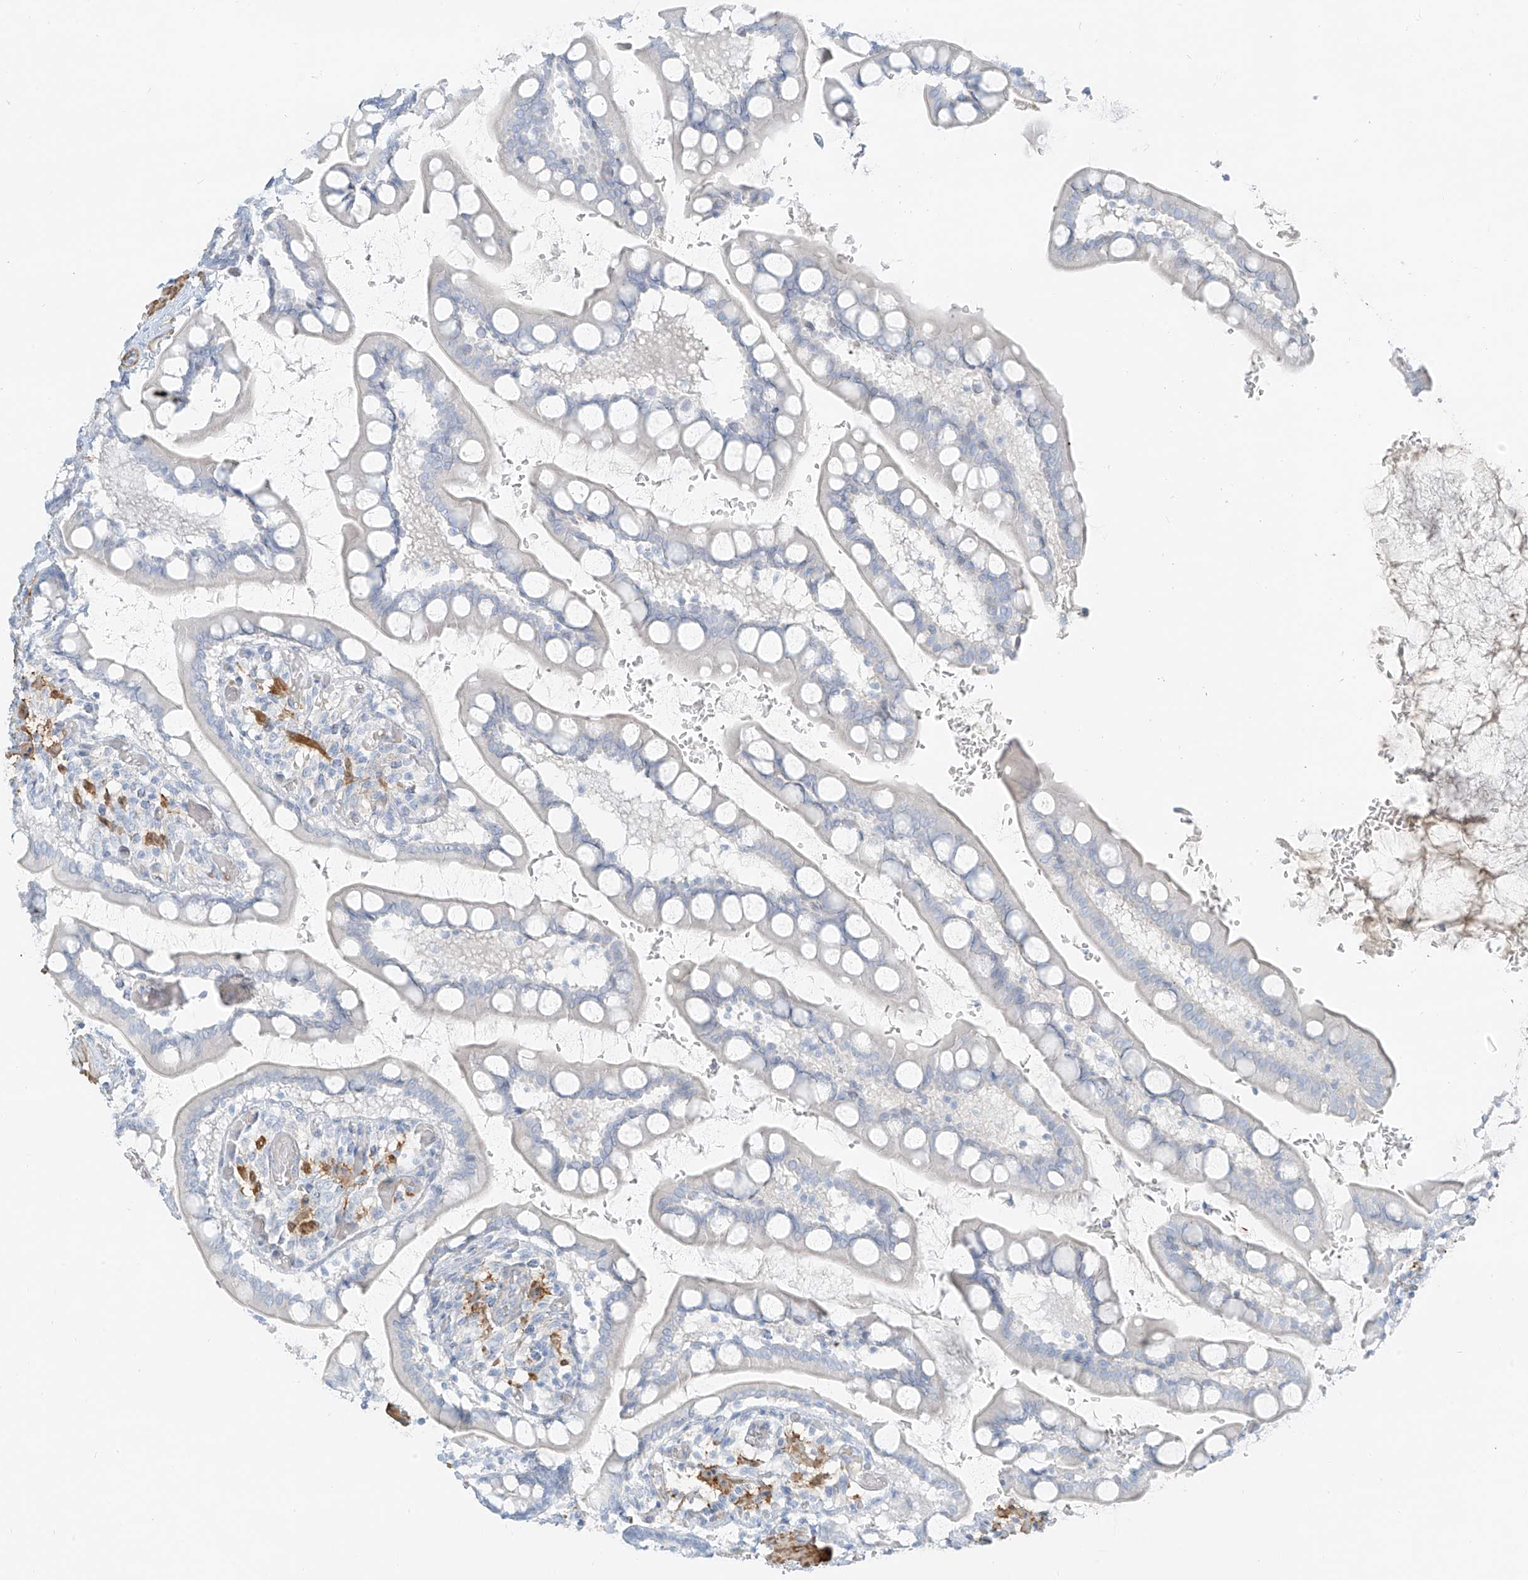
{"staining": {"intensity": "negative", "quantity": "none", "location": "none"}, "tissue": "small intestine", "cell_type": "Glandular cells", "image_type": "normal", "snomed": [{"axis": "morphology", "description": "Normal tissue, NOS"}, {"axis": "topography", "description": "Small intestine"}], "caption": "Glandular cells show no significant protein expression in unremarkable small intestine. (DAB (3,3'-diaminobenzidine) IHC with hematoxylin counter stain).", "gene": "SMCP", "patient": {"sex": "male", "age": 52}}